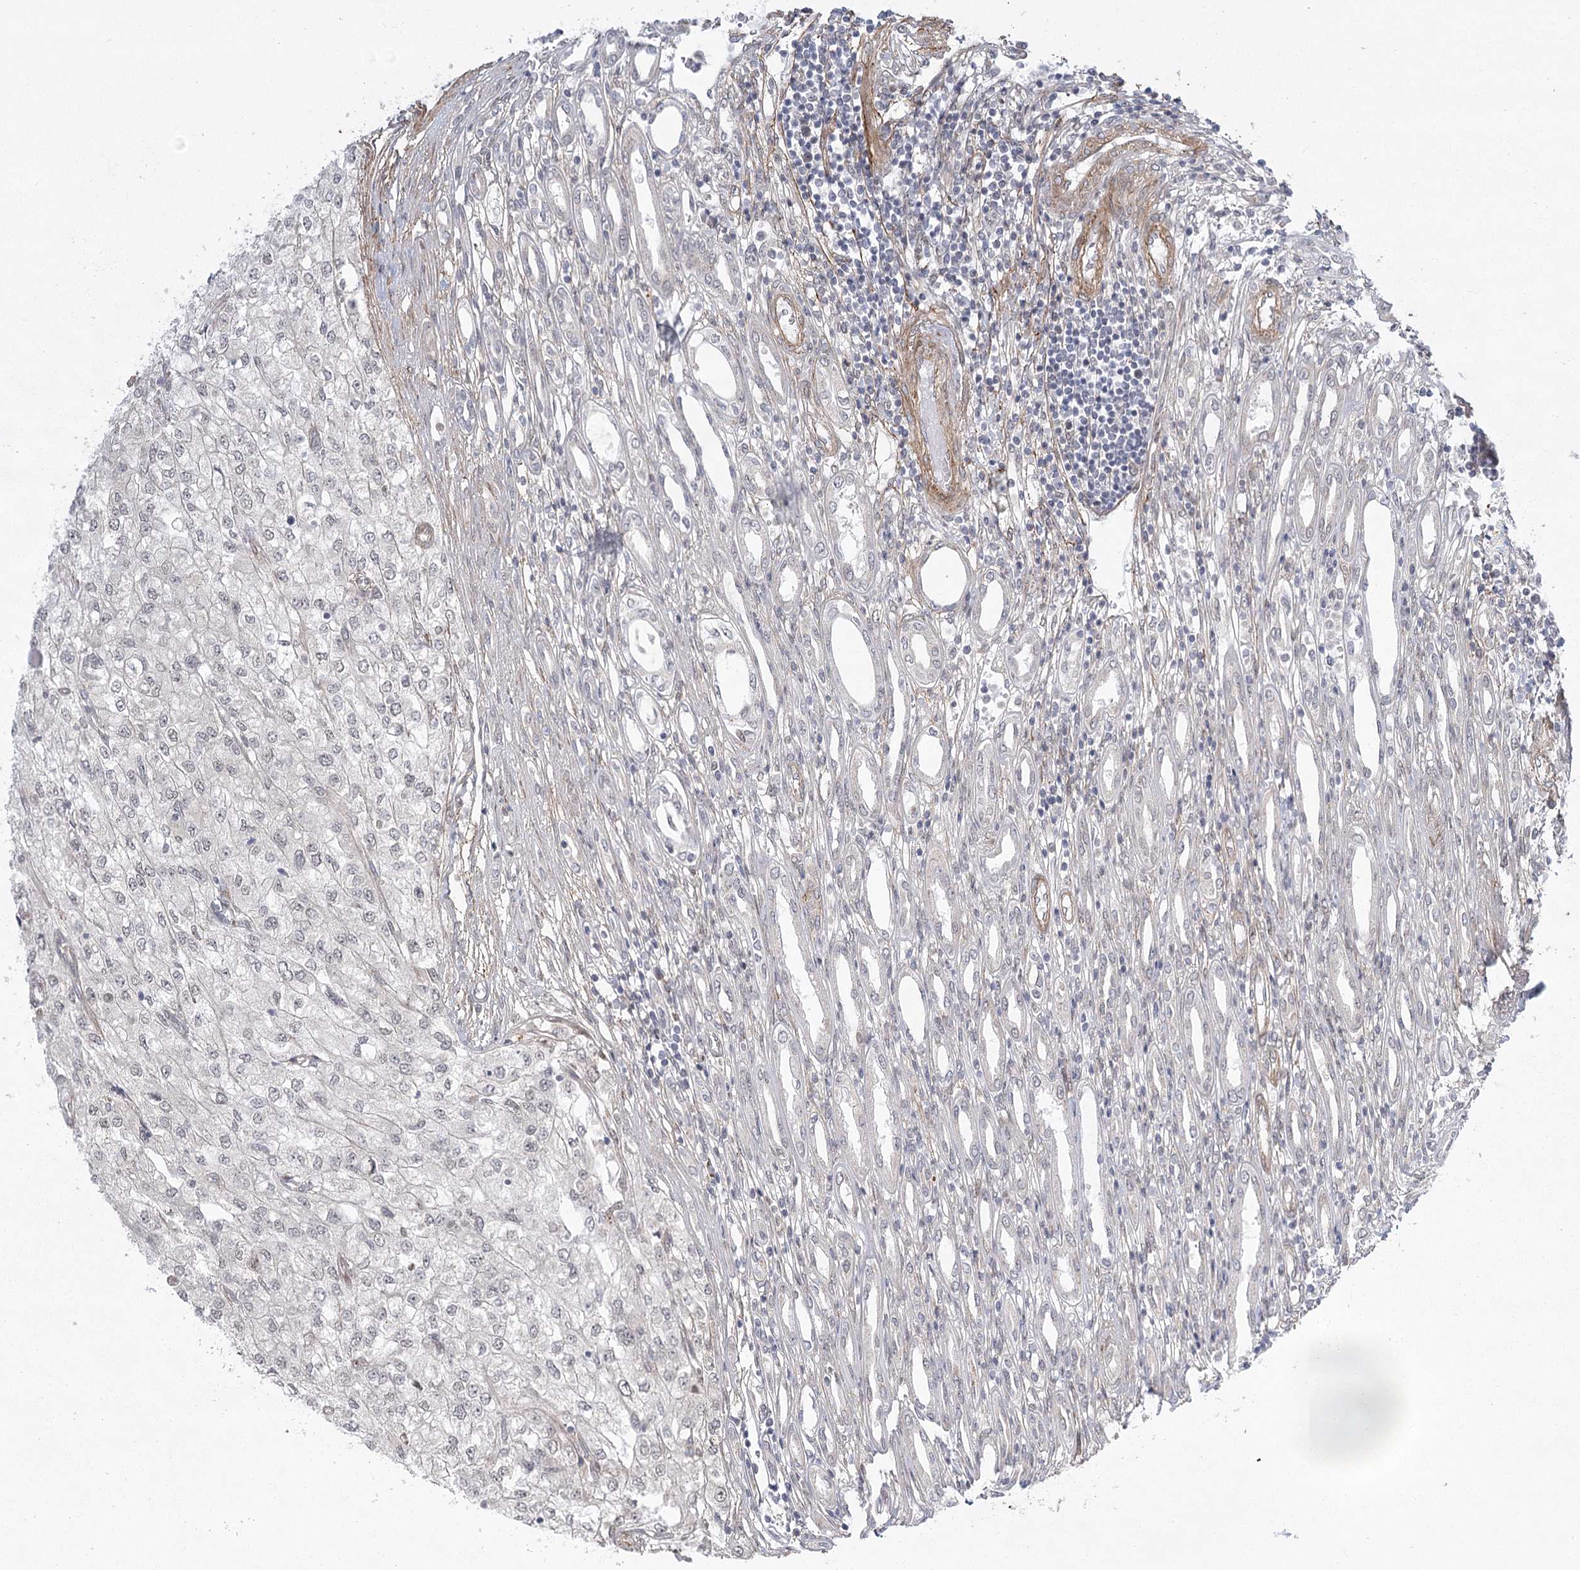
{"staining": {"intensity": "negative", "quantity": "none", "location": "none"}, "tissue": "renal cancer", "cell_type": "Tumor cells", "image_type": "cancer", "snomed": [{"axis": "morphology", "description": "Adenocarcinoma, NOS"}, {"axis": "topography", "description": "Kidney"}], "caption": "A high-resolution photomicrograph shows immunohistochemistry (IHC) staining of renal cancer (adenocarcinoma), which exhibits no significant positivity in tumor cells.", "gene": "MED28", "patient": {"sex": "female", "age": 54}}